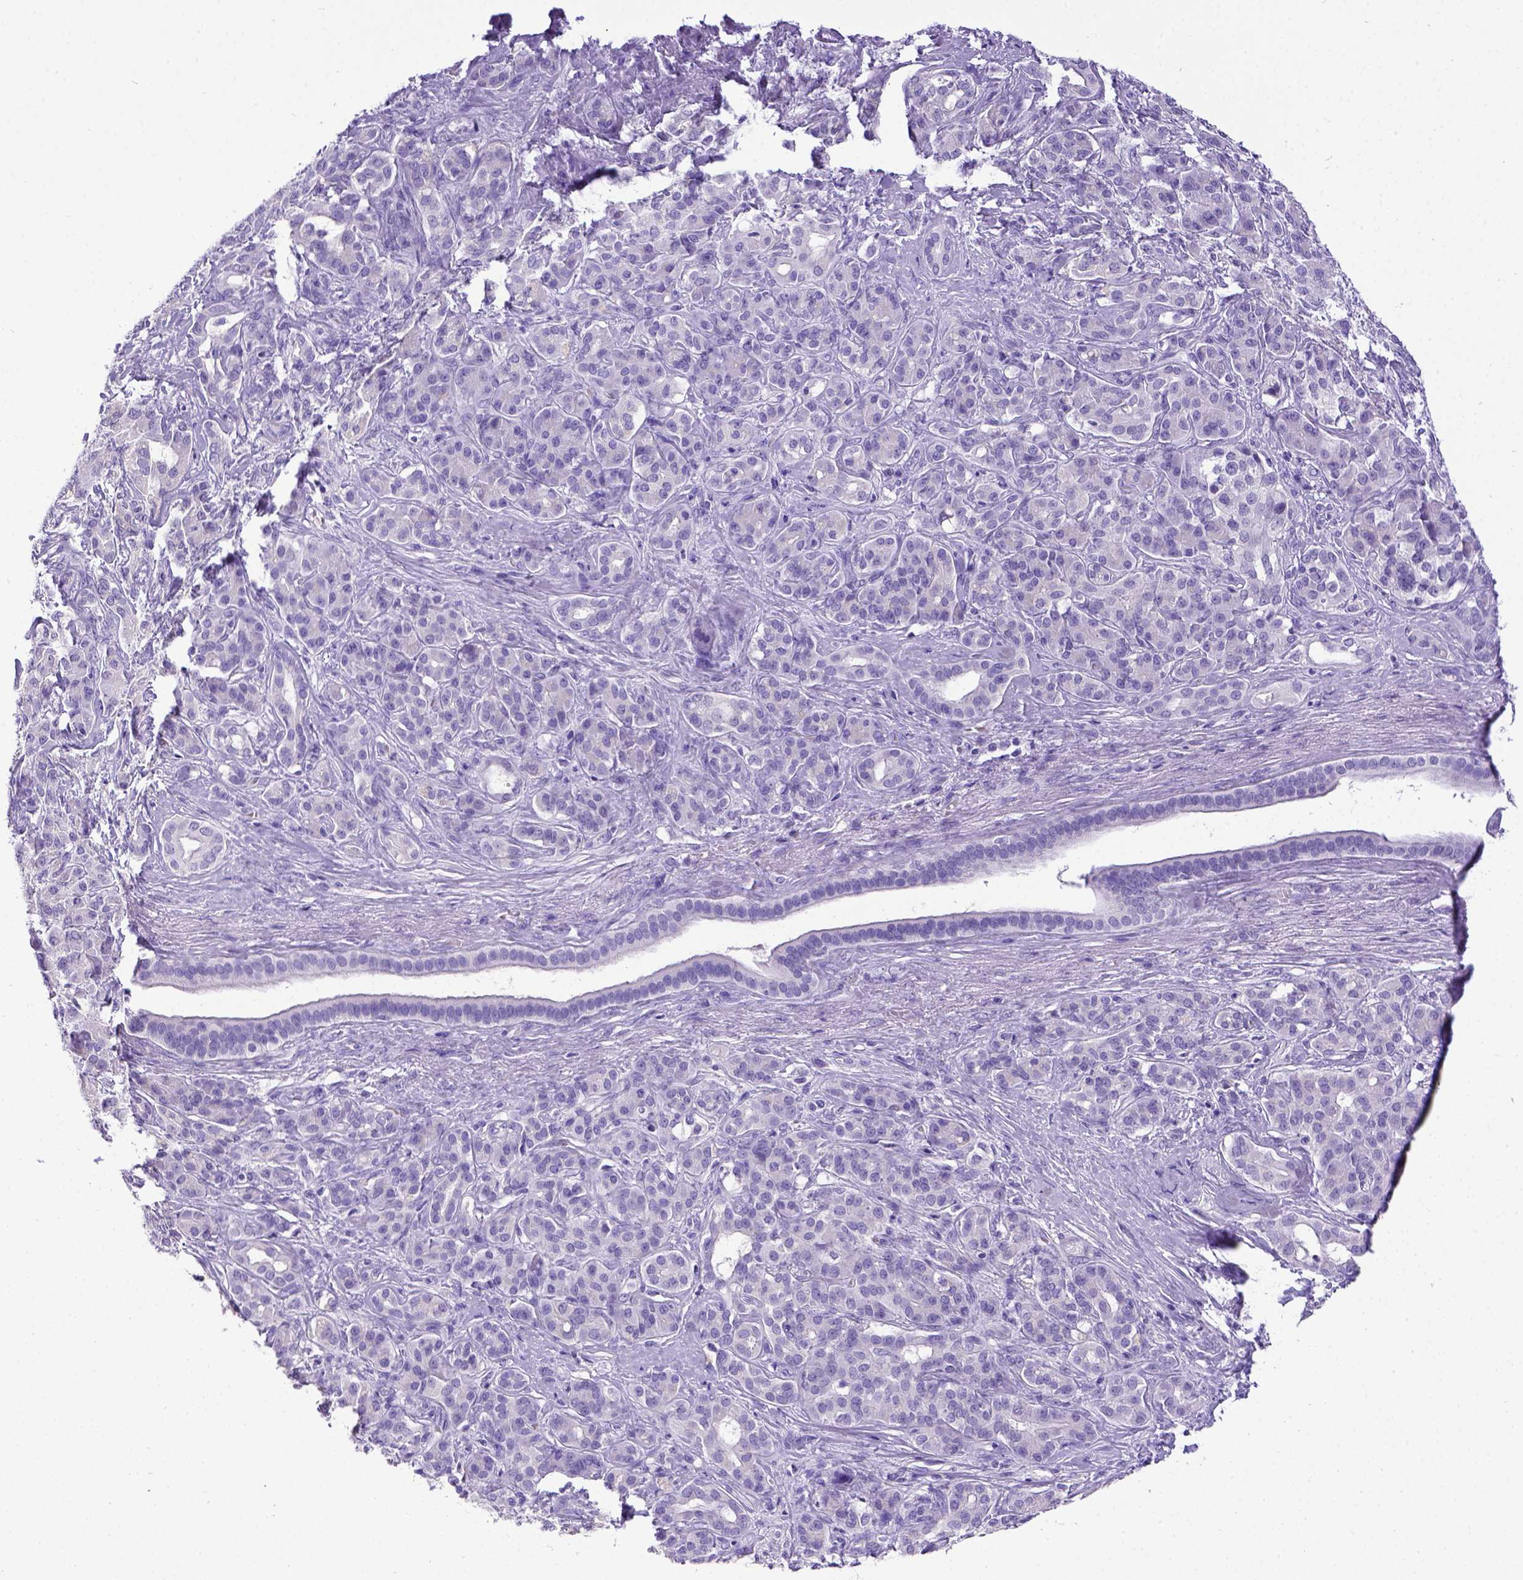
{"staining": {"intensity": "negative", "quantity": "none", "location": "none"}, "tissue": "pancreatic cancer", "cell_type": "Tumor cells", "image_type": "cancer", "snomed": [{"axis": "morphology", "description": "Normal tissue, NOS"}, {"axis": "morphology", "description": "Inflammation, NOS"}, {"axis": "morphology", "description": "Adenocarcinoma, NOS"}, {"axis": "topography", "description": "Pancreas"}], "caption": "Tumor cells show no significant expression in pancreatic cancer (adenocarcinoma).", "gene": "ESR1", "patient": {"sex": "male", "age": 57}}